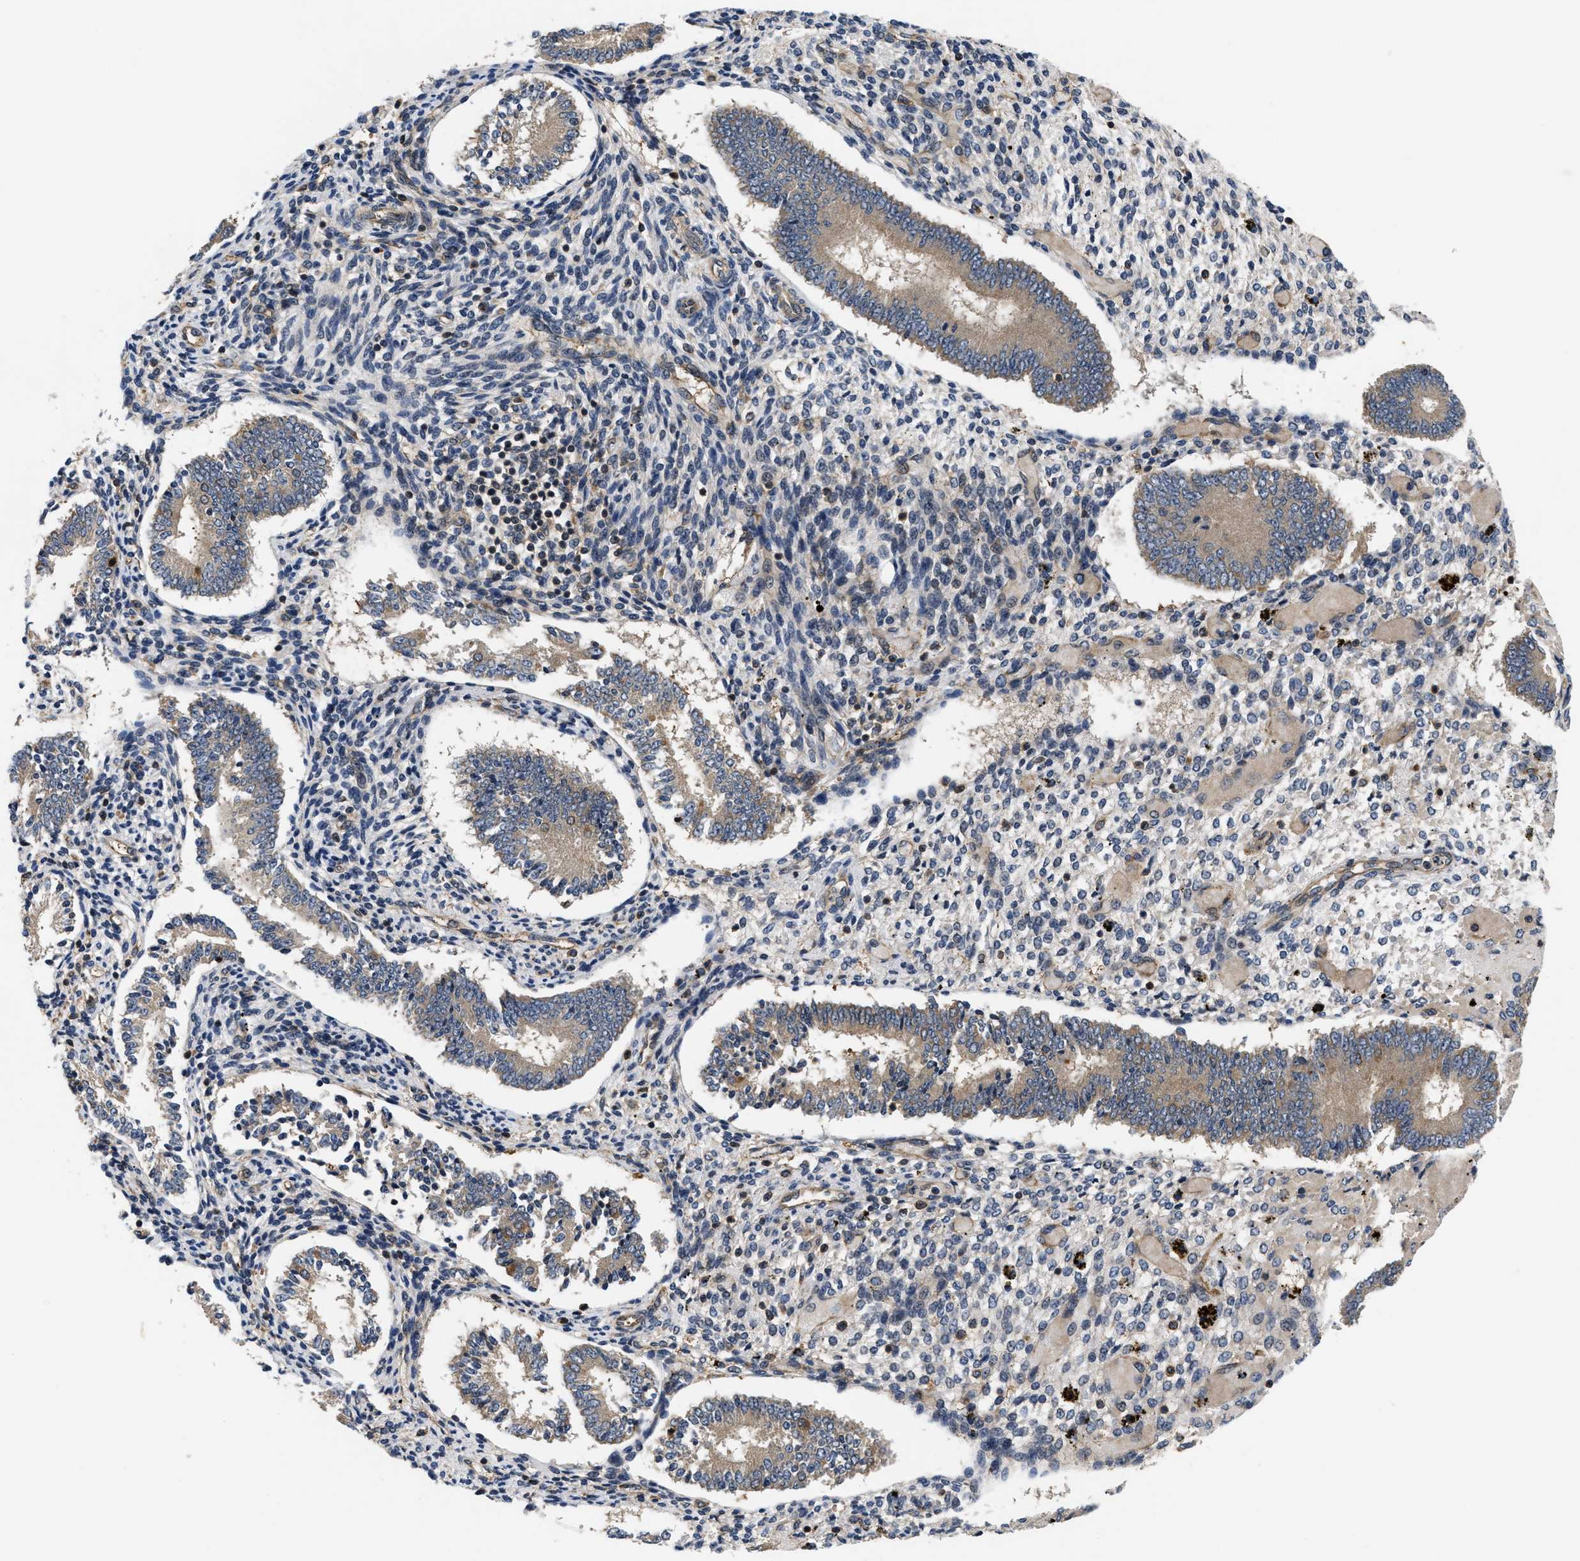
{"staining": {"intensity": "negative", "quantity": "none", "location": "none"}, "tissue": "endometrium", "cell_type": "Cells in endometrial stroma", "image_type": "normal", "snomed": [{"axis": "morphology", "description": "Normal tissue, NOS"}, {"axis": "topography", "description": "Endometrium"}], "caption": "Immunohistochemistry of unremarkable human endometrium demonstrates no expression in cells in endometrial stroma. The staining is performed using DAB brown chromogen with nuclei counter-stained in using hematoxylin.", "gene": "HMGCR", "patient": {"sex": "female", "age": 42}}